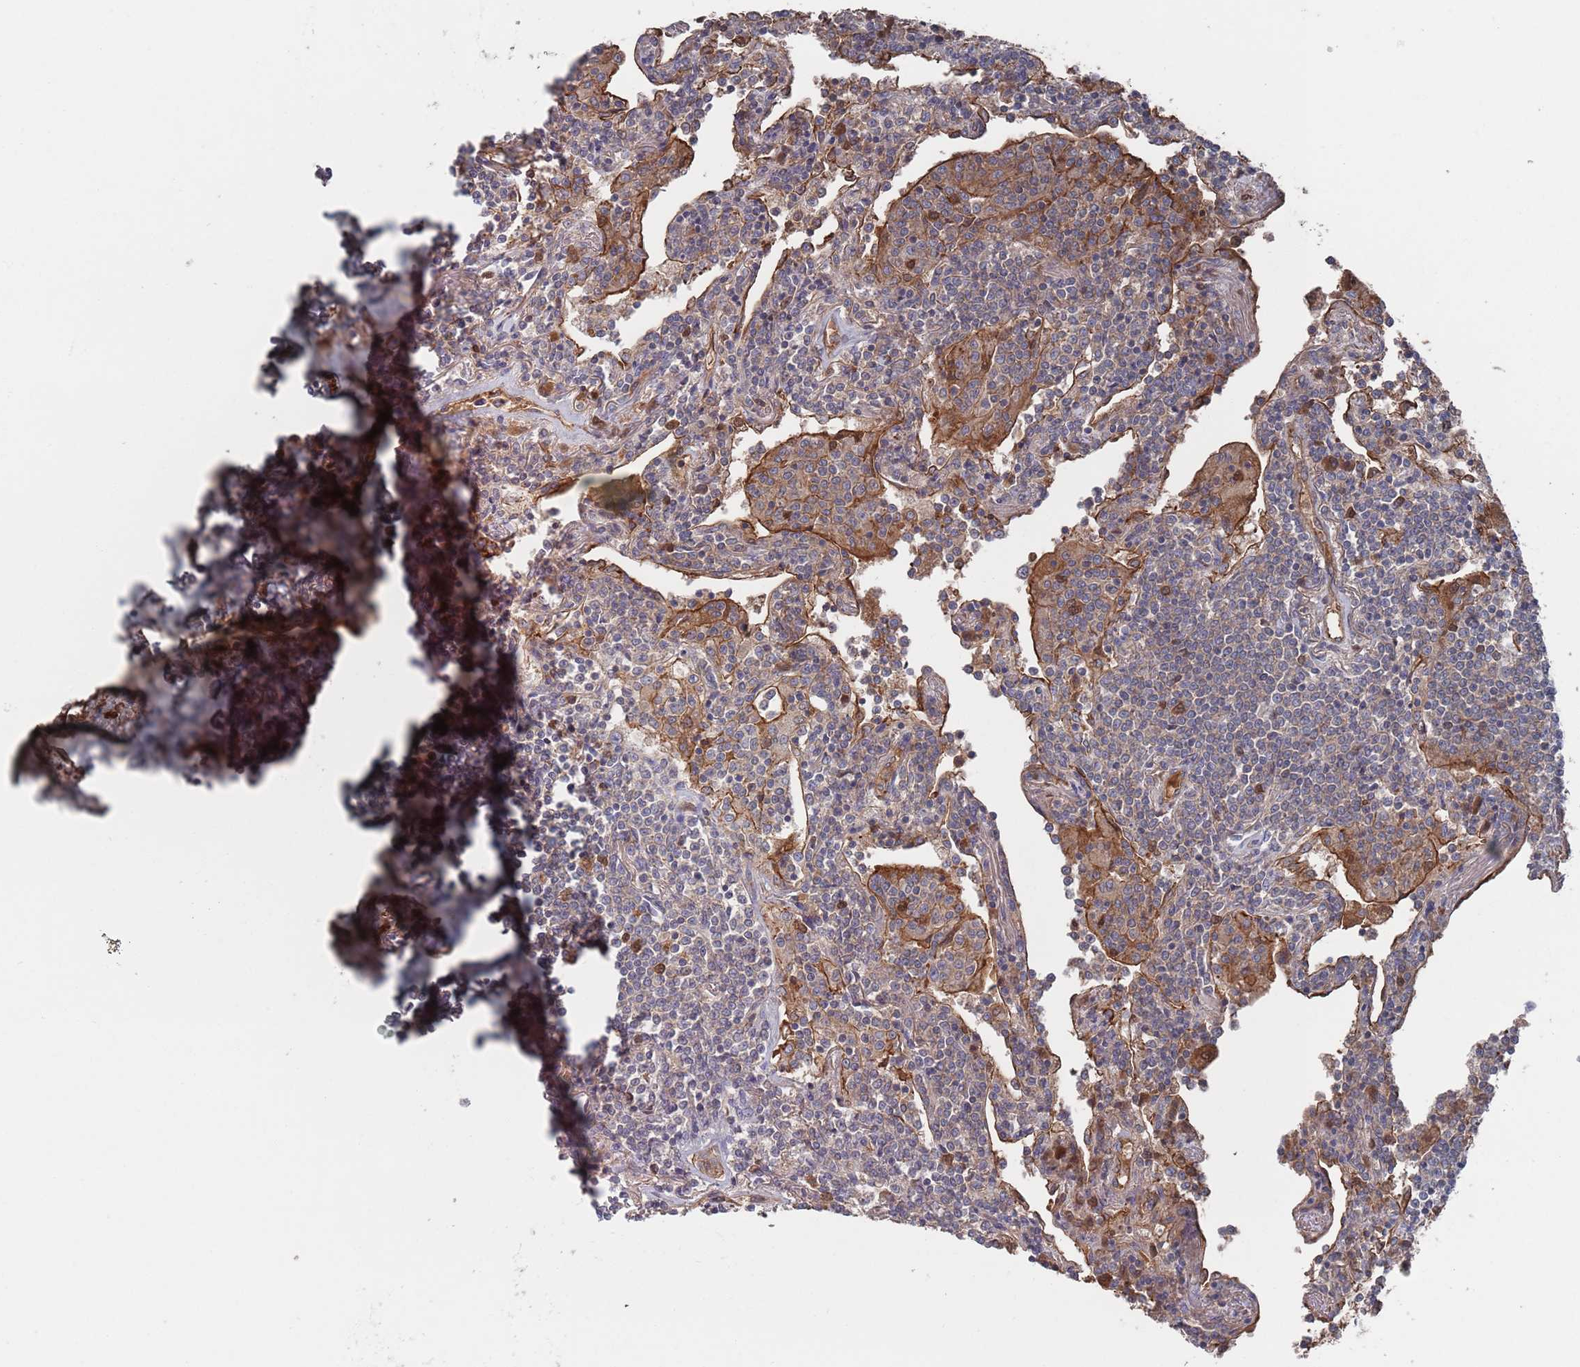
{"staining": {"intensity": "negative", "quantity": "none", "location": "none"}, "tissue": "lymphoma", "cell_type": "Tumor cells", "image_type": "cancer", "snomed": [{"axis": "morphology", "description": "Malignant lymphoma, non-Hodgkin's type, Low grade"}, {"axis": "topography", "description": "Lung"}], "caption": "High power microscopy photomicrograph of an immunohistochemistry (IHC) photomicrograph of lymphoma, revealing no significant positivity in tumor cells. (Stains: DAB (3,3'-diaminobenzidine) immunohistochemistry (IHC) with hematoxylin counter stain, Microscopy: brightfield microscopy at high magnification).", "gene": "PLEKHA4", "patient": {"sex": "female", "age": 71}}